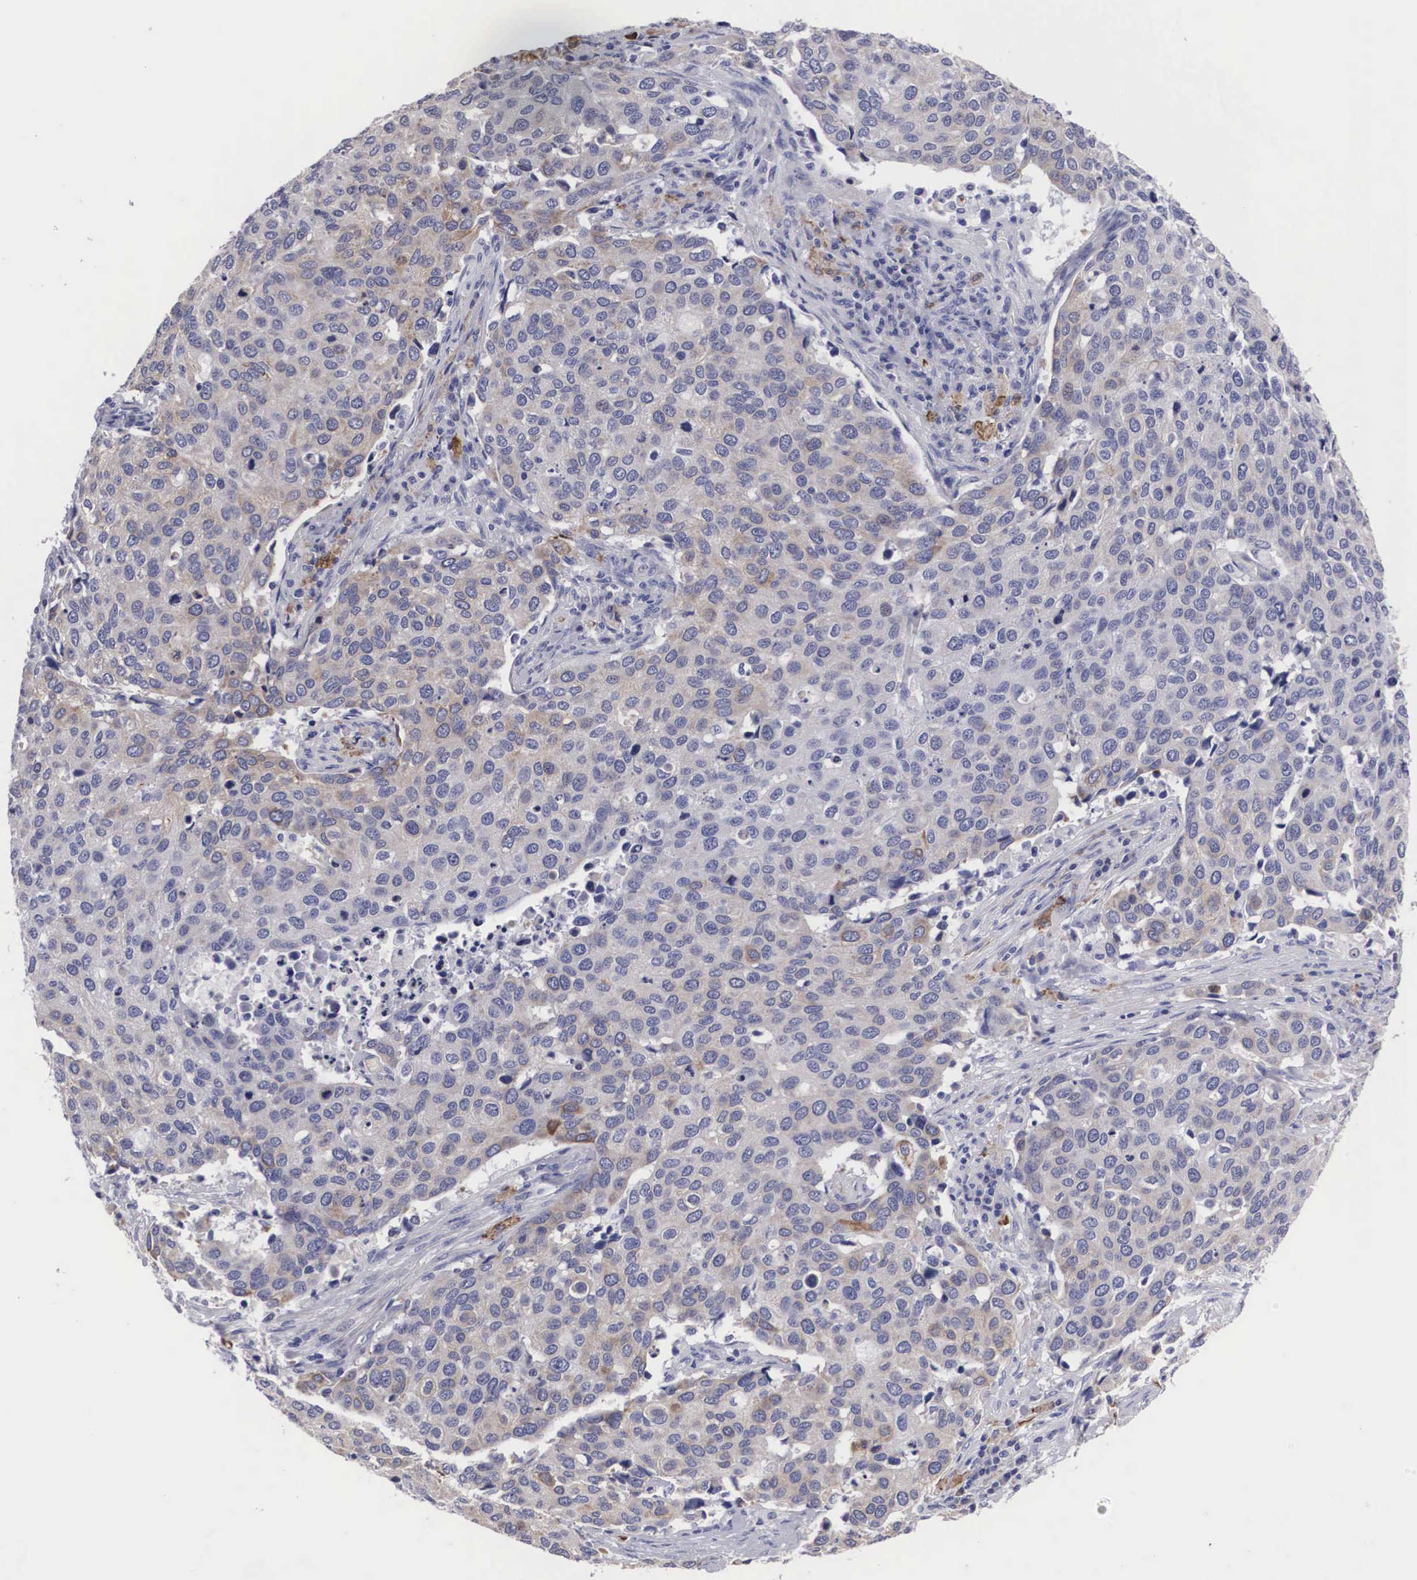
{"staining": {"intensity": "weak", "quantity": "25%-75%", "location": "cytoplasmic/membranous"}, "tissue": "cervical cancer", "cell_type": "Tumor cells", "image_type": "cancer", "snomed": [{"axis": "morphology", "description": "Squamous cell carcinoma, NOS"}, {"axis": "topography", "description": "Cervix"}], "caption": "Immunohistochemistry (DAB) staining of cervical squamous cell carcinoma reveals weak cytoplasmic/membranous protein positivity in approximately 25%-75% of tumor cells. (Brightfield microscopy of DAB IHC at high magnification).", "gene": "ARMCX3", "patient": {"sex": "female", "age": 54}}